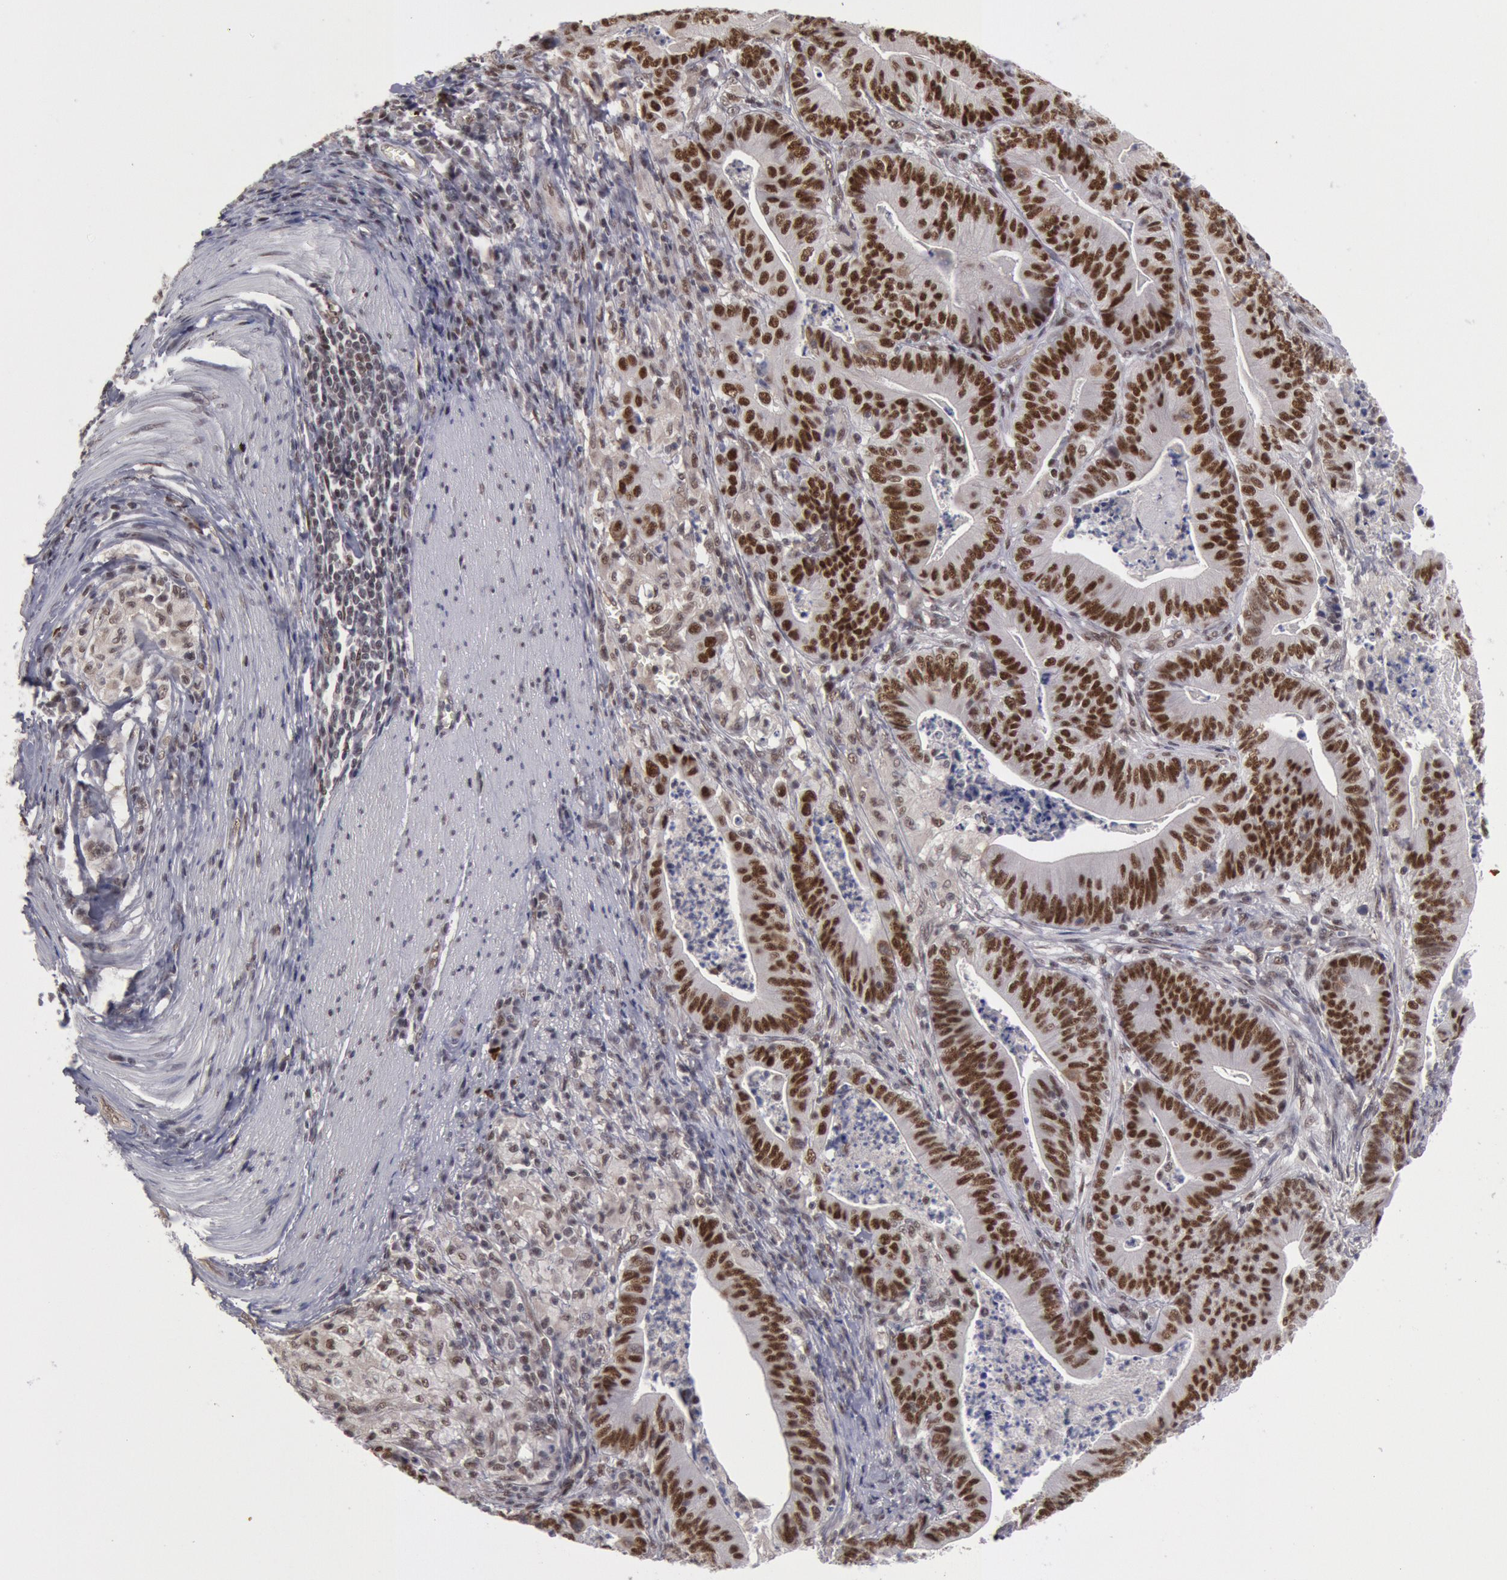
{"staining": {"intensity": "moderate", "quantity": ">75%", "location": "nuclear"}, "tissue": "stomach cancer", "cell_type": "Tumor cells", "image_type": "cancer", "snomed": [{"axis": "morphology", "description": "Adenocarcinoma, NOS"}, {"axis": "topography", "description": "Stomach, lower"}], "caption": "Human stomach adenocarcinoma stained with a brown dye exhibits moderate nuclear positive expression in about >75% of tumor cells.", "gene": "PPP4R3B", "patient": {"sex": "female", "age": 86}}